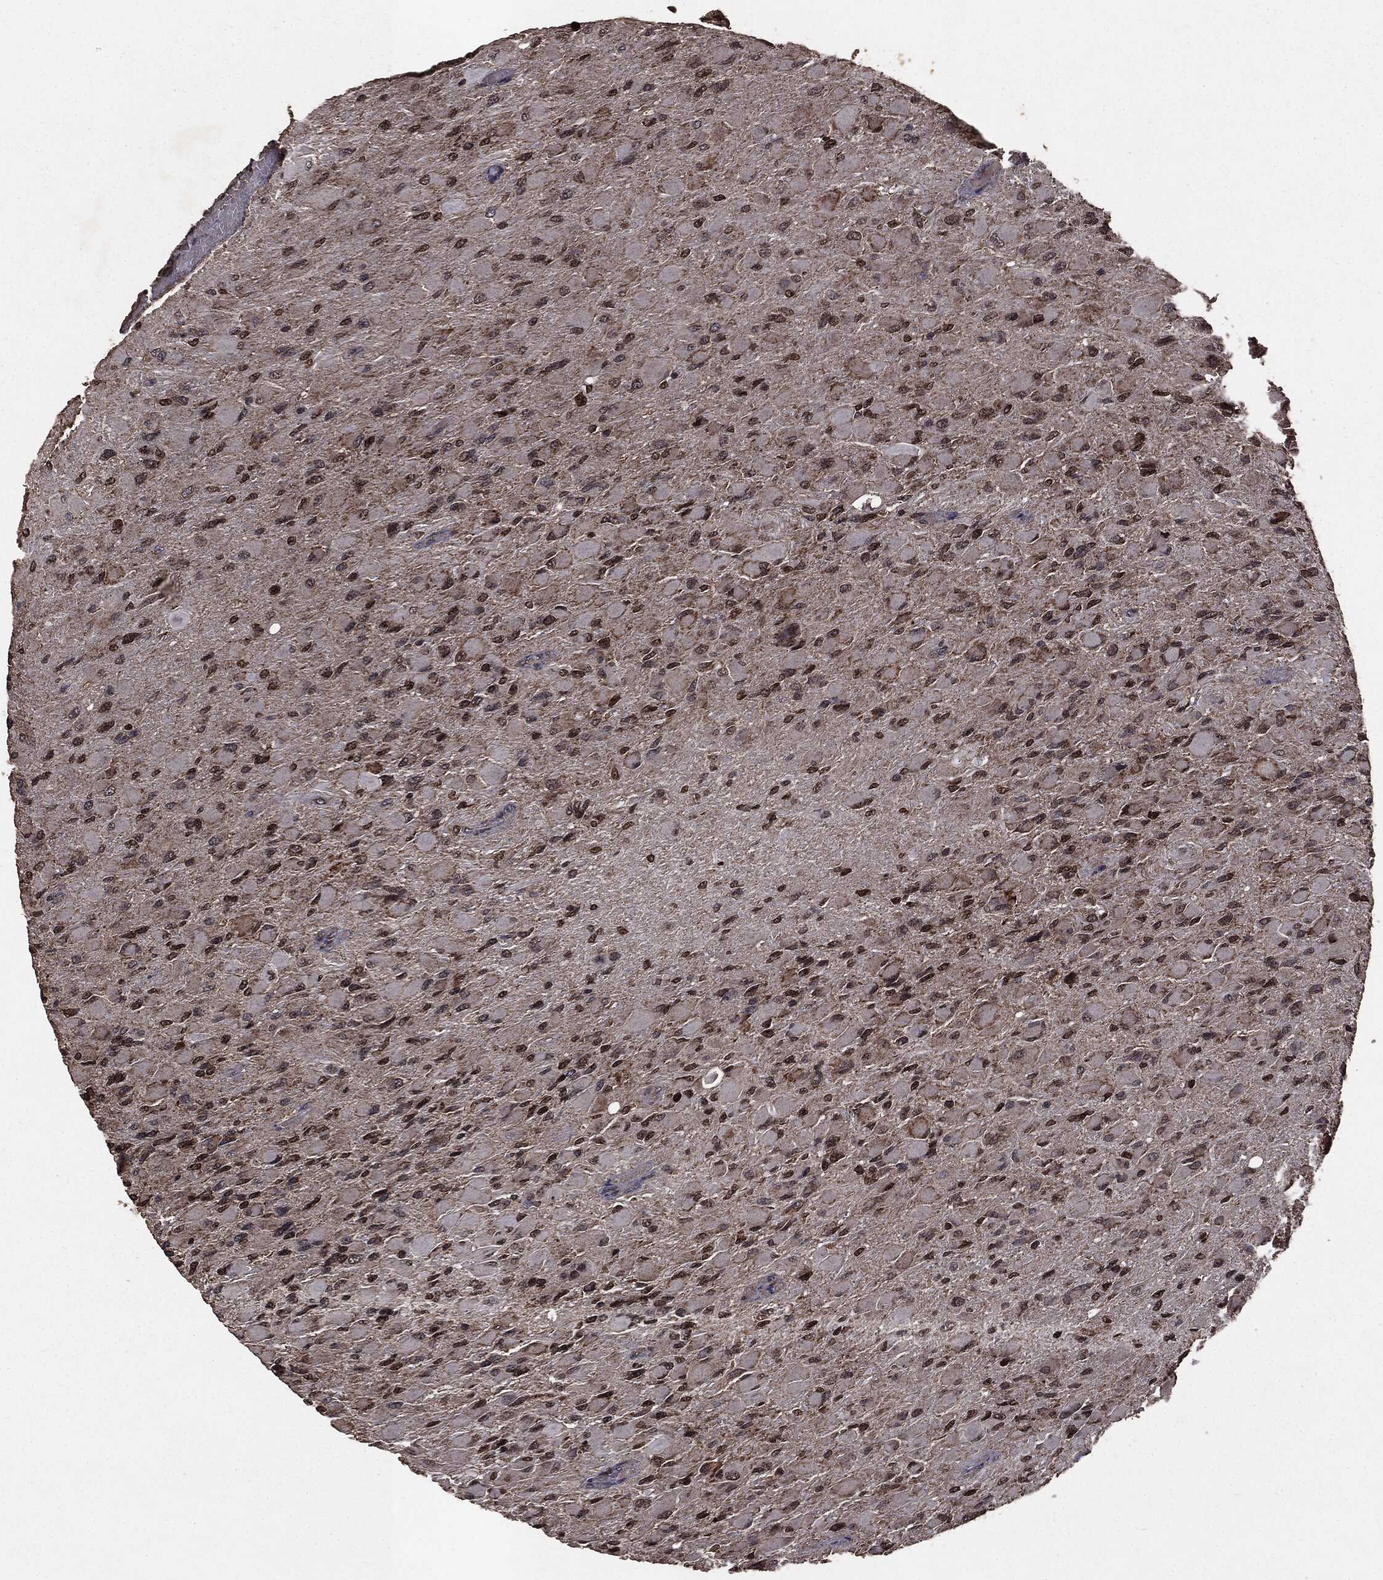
{"staining": {"intensity": "strong", "quantity": "25%-75%", "location": "cytoplasmic/membranous,nuclear"}, "tissue": "glioma", "cell_type": "Tumor cells", "image_type": "cancer", "snomed": [{"axis": "morphology", "description": "Glioma, malignant, High grade"}, {"axis": "topography", "description": "Cerebral cortex"}], "caption": "There is high levels of strong cytoplasmic/membranous and nuclear positivity in tumor cells of glioma, as demonstrated by immunohistochemical staining (brown color).", "gene": "PPP6R2", "patient": {"sex": "female", "age": 36}}